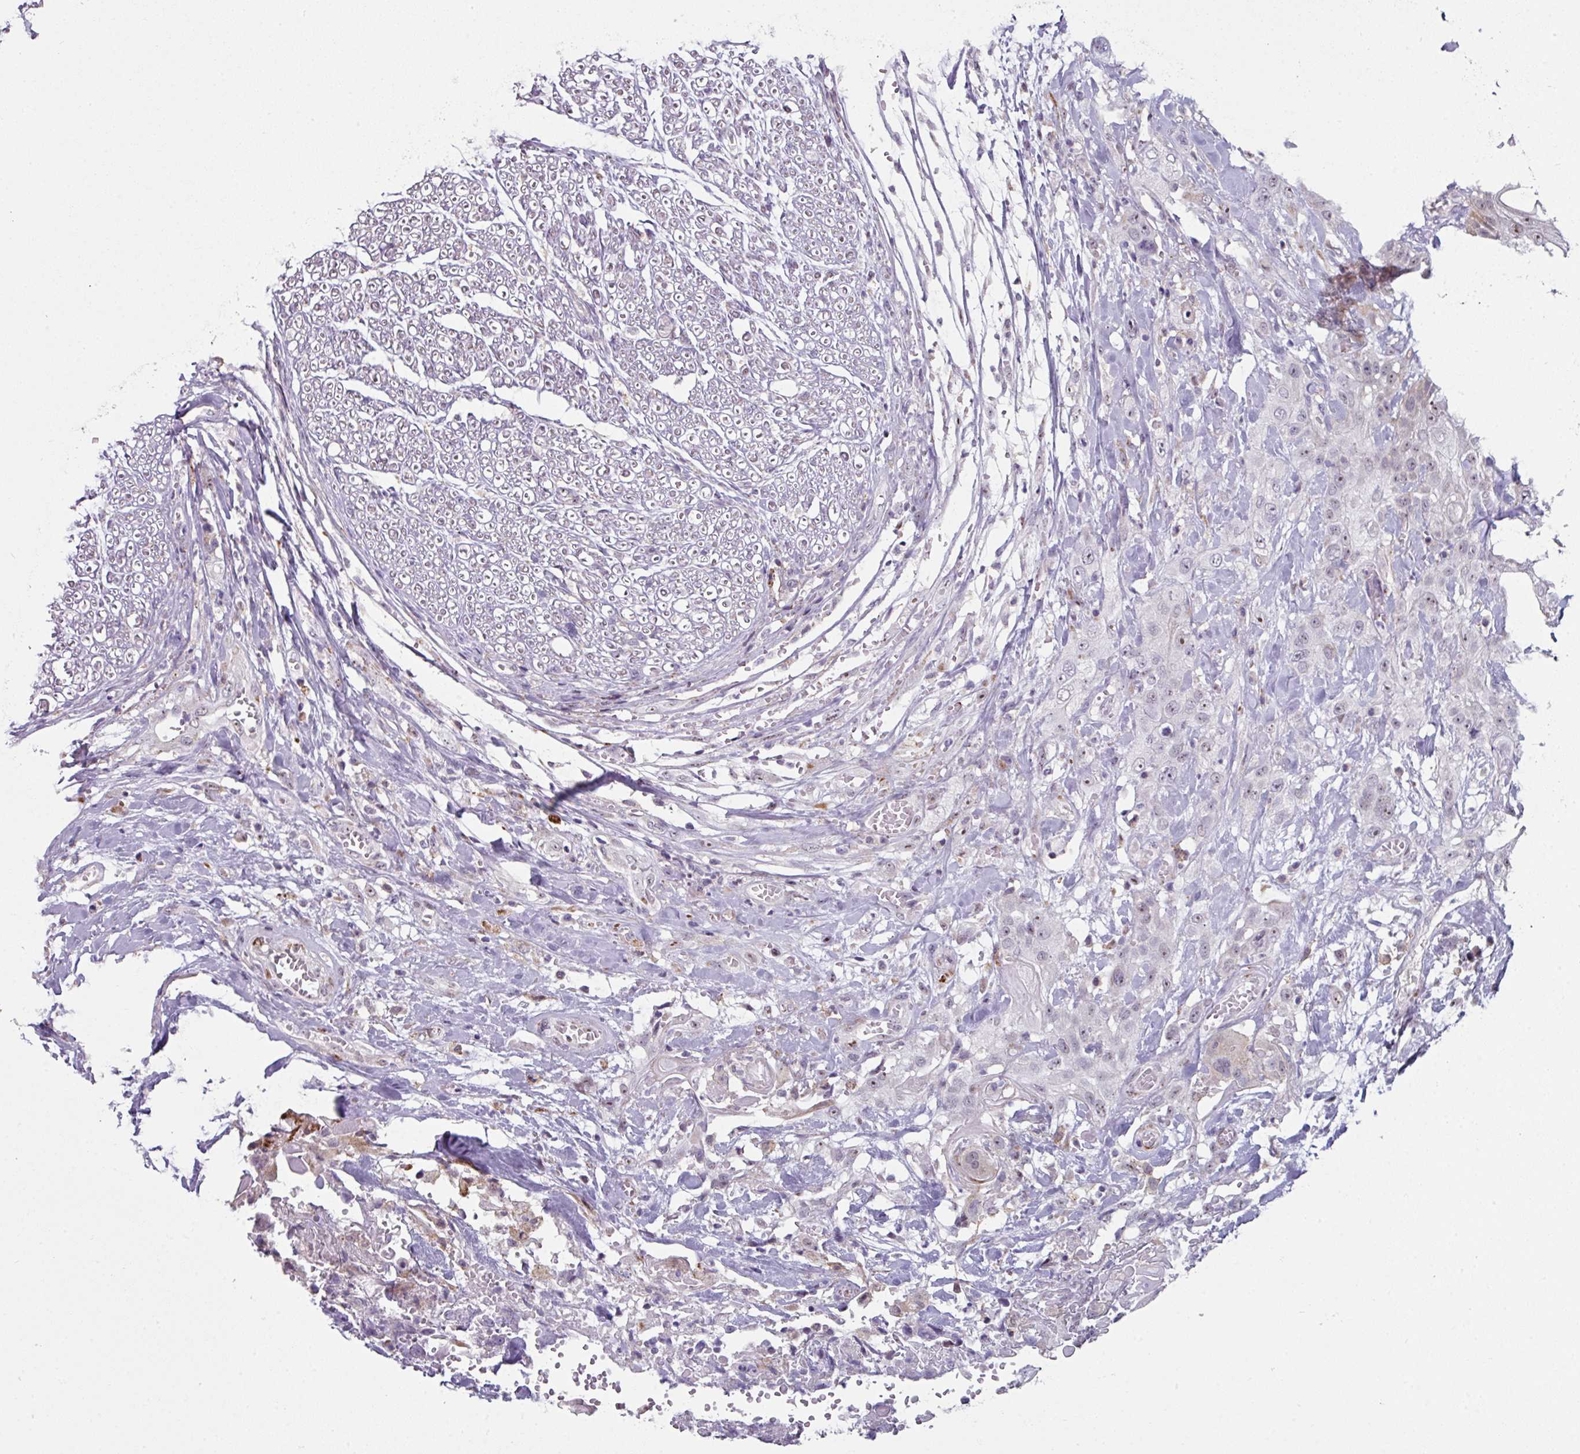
{"staining": {"intensity": "weak", "quantity": "<25%", "location": "cytoplasmic/membranous"}, "tissue": "head and neck cancer", "cell_type": "Tumor cells", "image_type": "cancer", "snomed": [{"axis": "morphology", "description": "Squamous cell carcinoma, NOS"}, {"axis": "topography", "description": "Head-Neck"}], "caption": "Squamous cell carcinoma (head and neck) was stained to show a protein in brown. There is no significant staining in tumor cells.", "gene": "BMS1", "patient": {"sex": "female", "age": 43}}